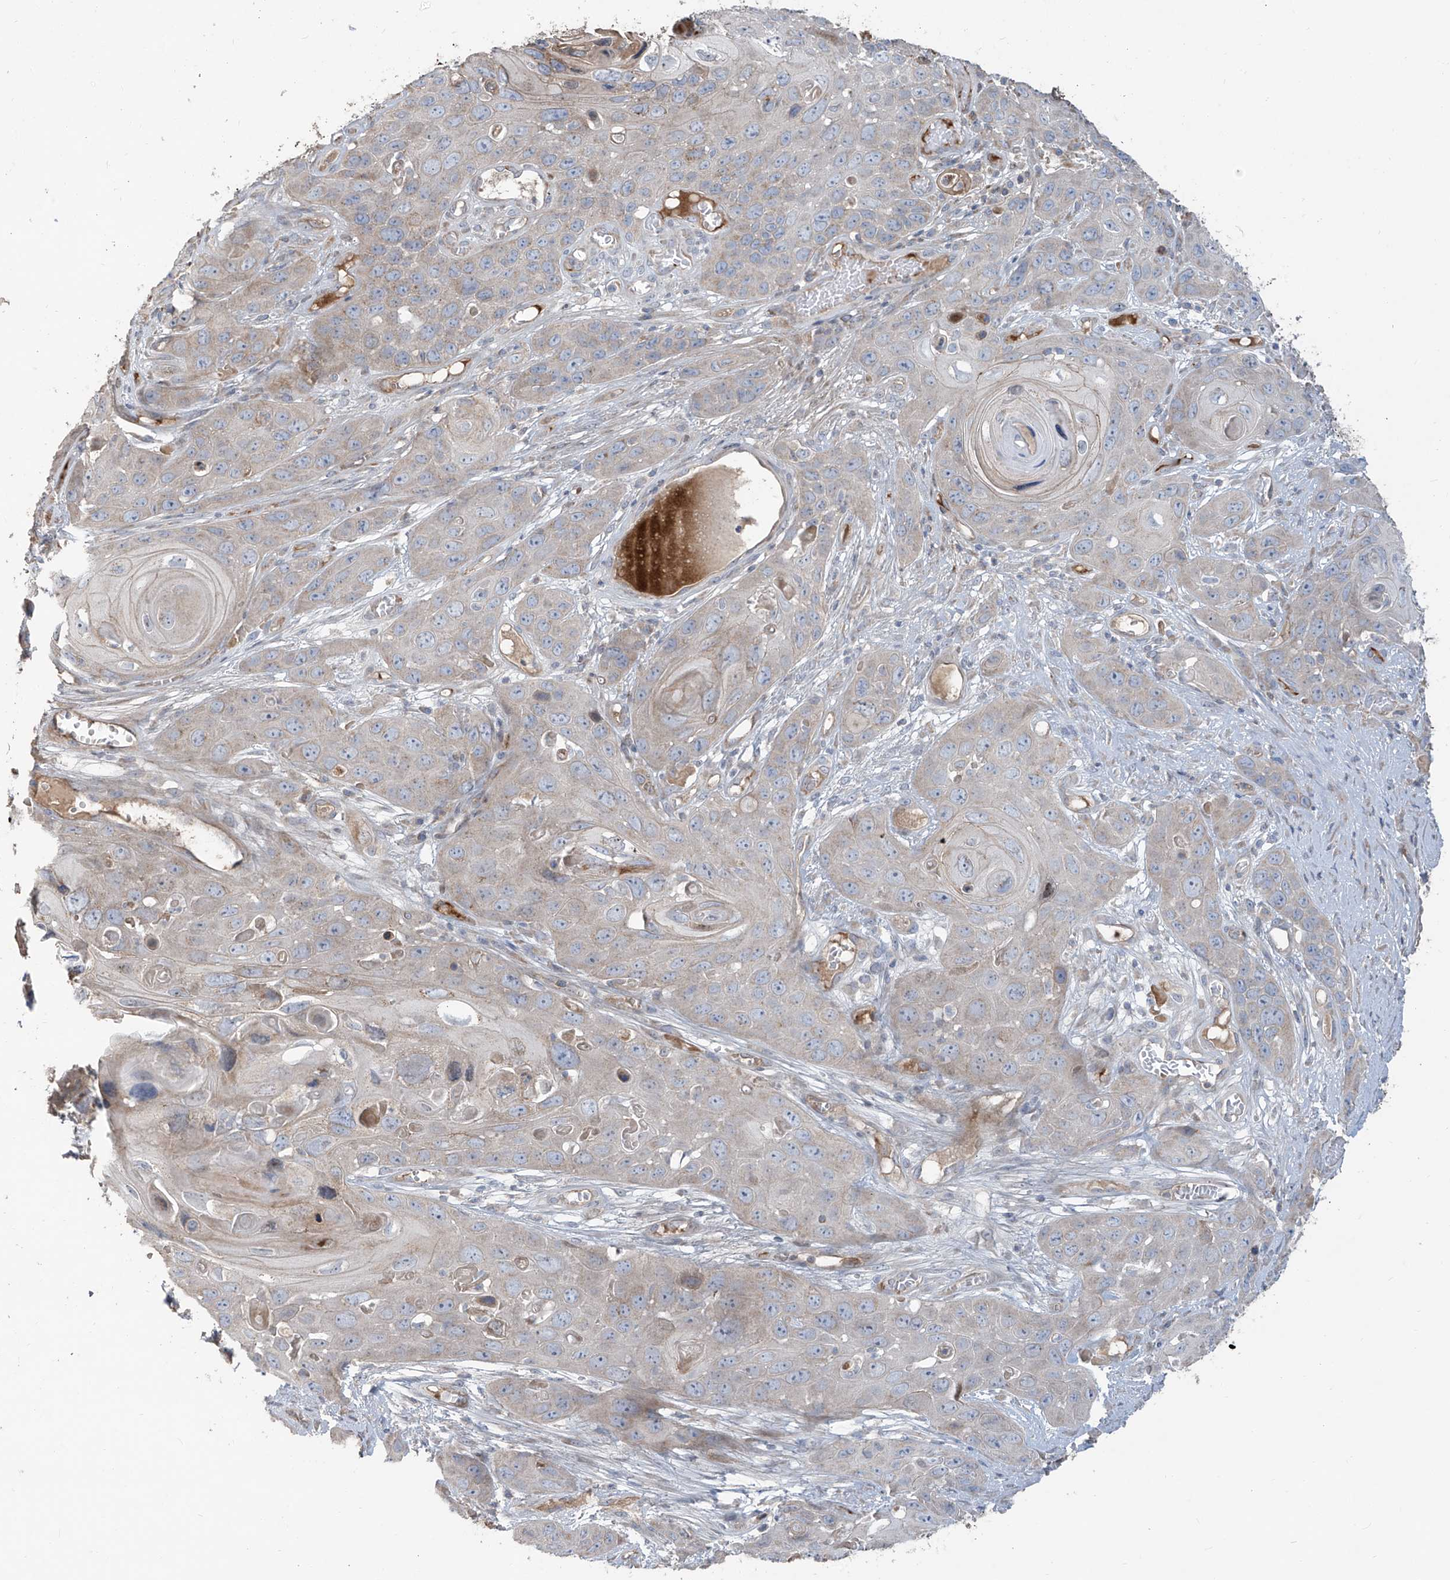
{"staining": {"intensity": "weak", "quantity": "<25%", "location": "cytoplasmic/membranous"}, "tissue": "skin cancer", "cell_type": "Tumor cells", "image_type": "cancer", "snomed": [{"axis": "morphology", "description": "Squamous cell carcinoma, NOS"}, {"axis": "topography", "description": "Skin"}], "caption": "There is no significant expression in tumor cells of skin cancer.", "gene": "ABTB1", "patient": {"sex": "male", "age": 55}}